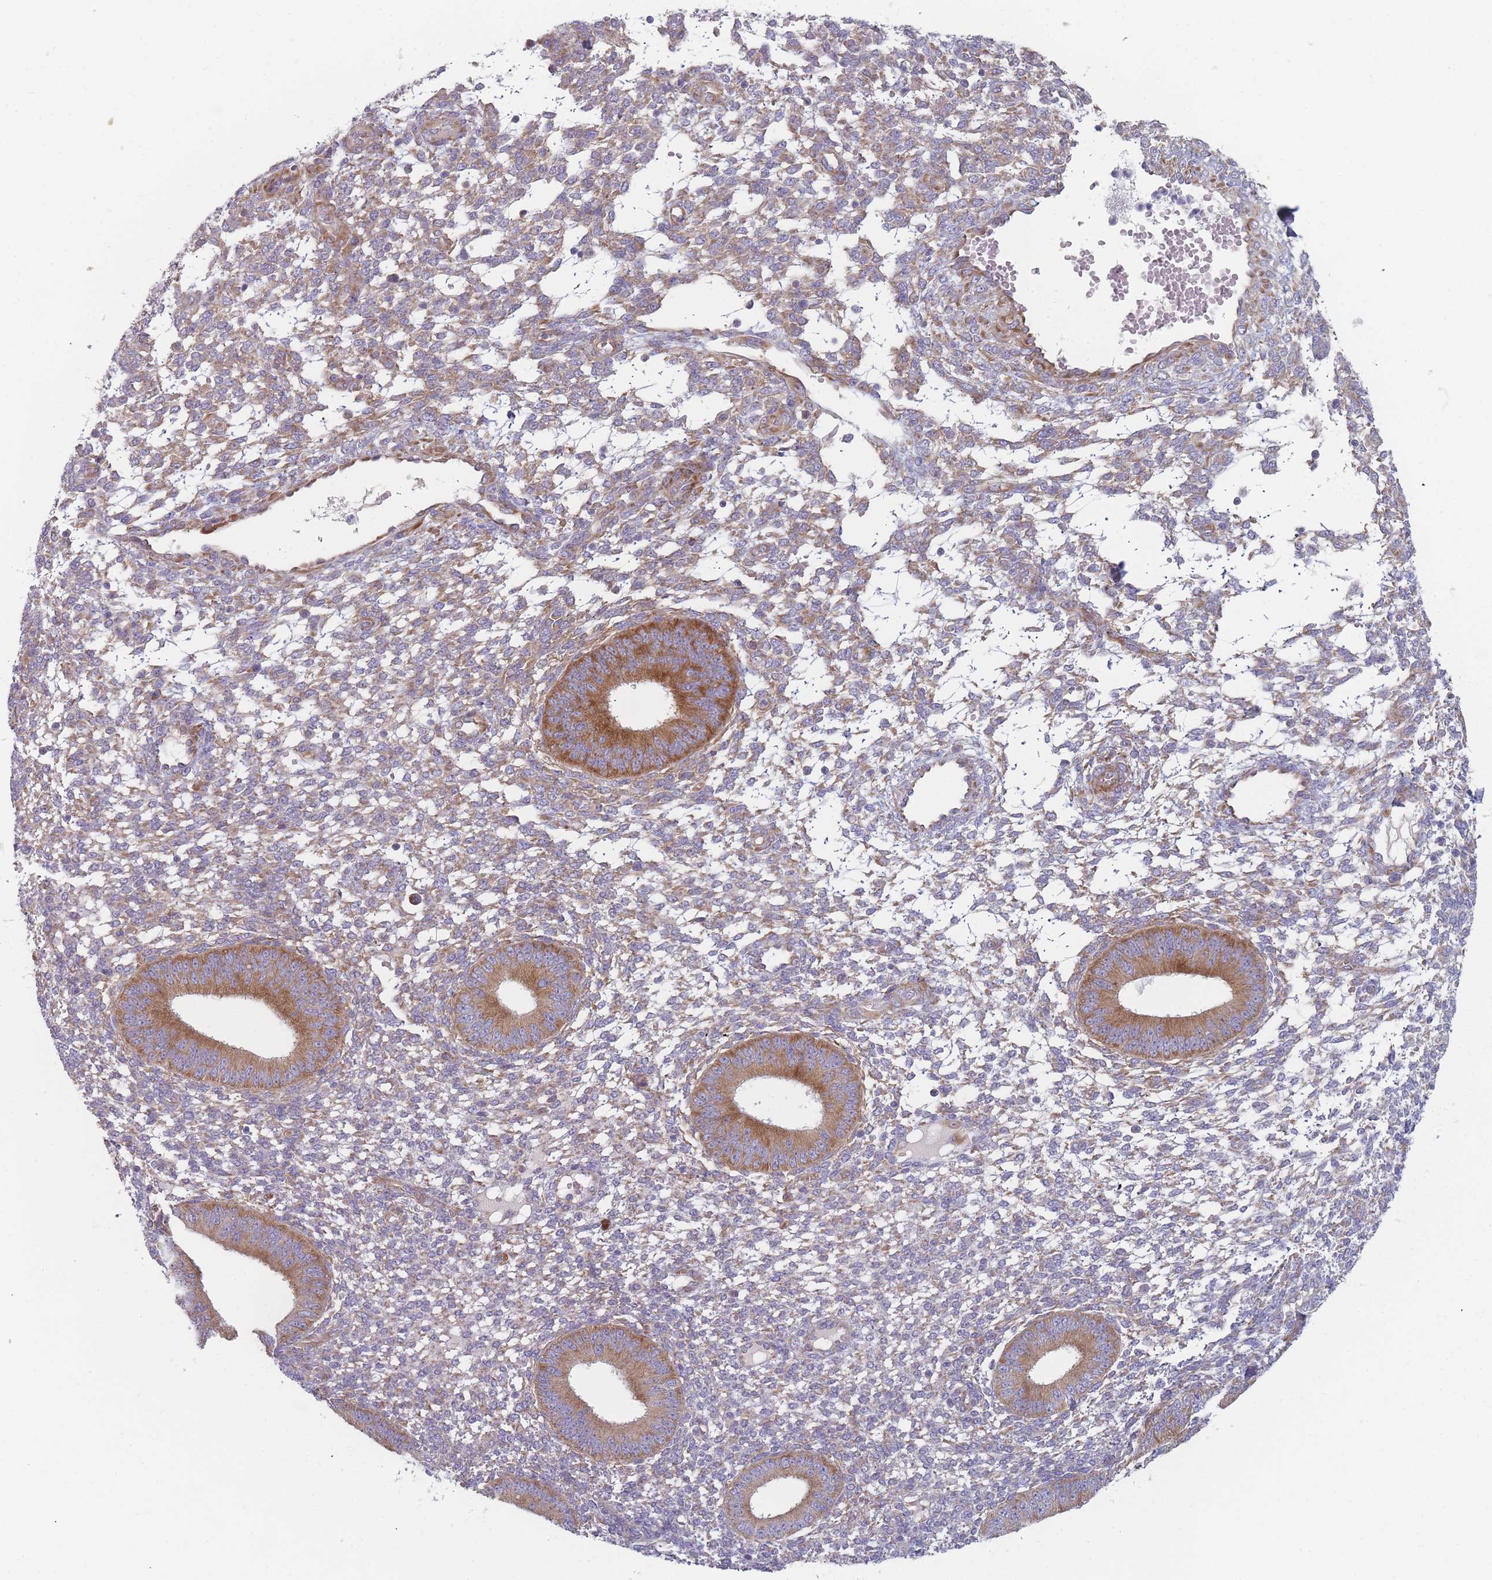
{"staining": {"intensity": "weak", "quantity": "25%-75%", "location": "cytoplasmic/membranous"}, "tissue": "endometrium", "cell_type": "Cells in endometrial stroma", "image_type": "normal", "snomed": [{"axis": "morphology", "description": "Normal tissue, NOS"}, {"axis": "topography", "description": "Endometrium"}], "caption": "High-magnification brightfield microscopy of benign endometrium stained with DAB (brown) and counterstained with hematoxylin (blue). cells in endometrial stroma exhibit weak cytoplasmic/membranous staining is identified in approximately25%-75% of cells.", "gene": "CACNG5", "patient": {"sex": "female", "age": 49}}